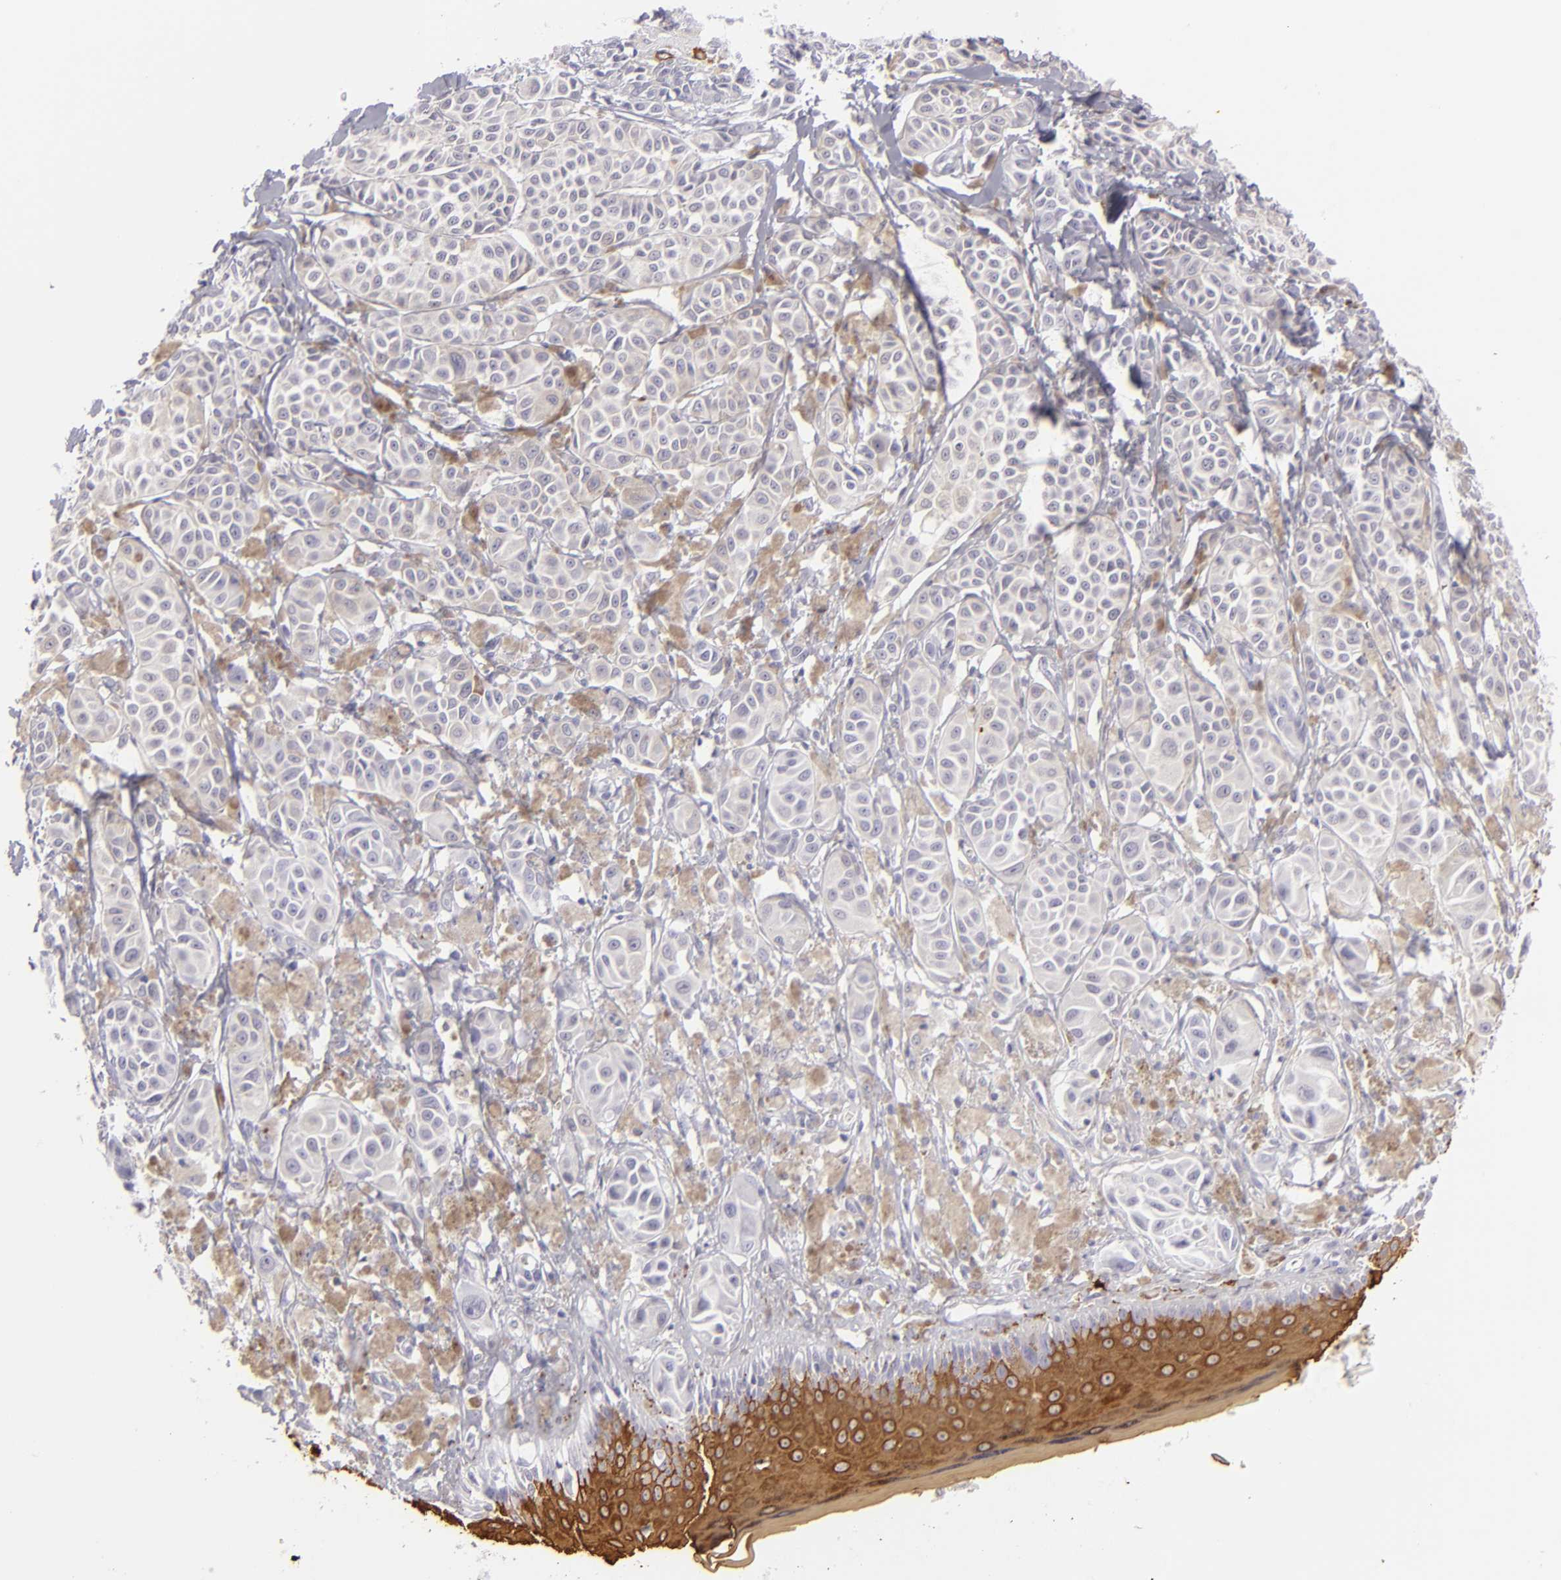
{"staining": {"intensity": "negative", "quantity": "none", "location": "none"}, "tissue": "melanoma", "cell_type": "Tumor cells", "image_type": "cancer", "snomed": [{"axis": "morphology", "description": "Malignant melanoma, NOS"}, {"axis": "topography", "description": "Skin"}], "caption": "Human malignant melanoma stained for a protein using immunohistochemistry (IHC) exhibits no expression in tumor cells.", "gene": "KRT1", "patient": {"sex": "male", "age": 76}}